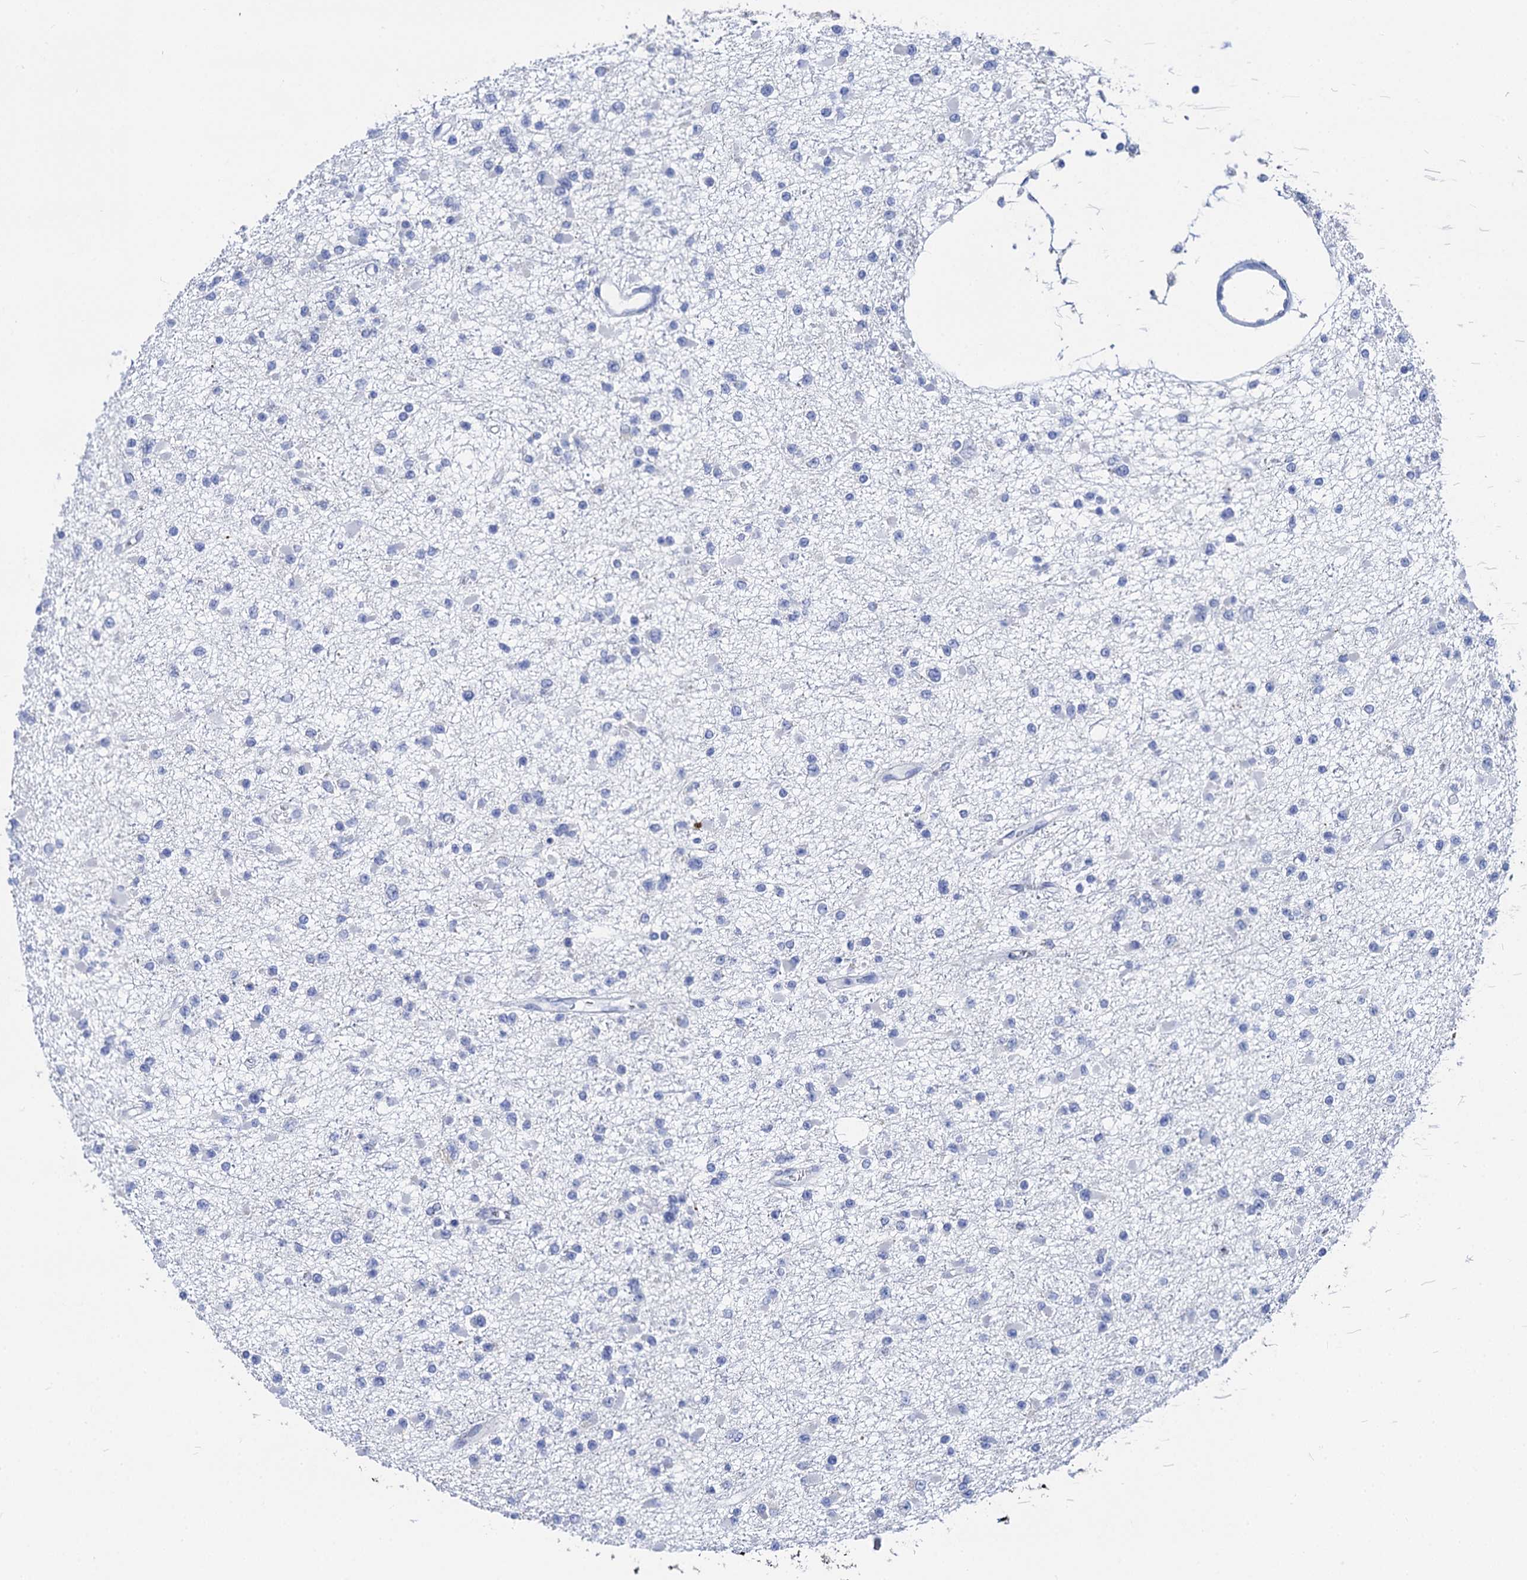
{"staining": {"intensity": "negative", "quantity": "none", "location": "none"}, "tissue": "glioma", "cell_type": "Tumor cells", "image_type": "cancer", "snomed": [{"axis": "morphology", "description": "Glioma, malignant, Low grade"}, {"axis": "topography", "description": "Brain"}], "caption": "Immunohistochemistry histopathology image of human malignant glioma (low-grade) stained for a protein (brown), which demonstrates no expression in tumor cells.", "gene": "ACADSB", "patient": {"sex": "female", "age": 22}}